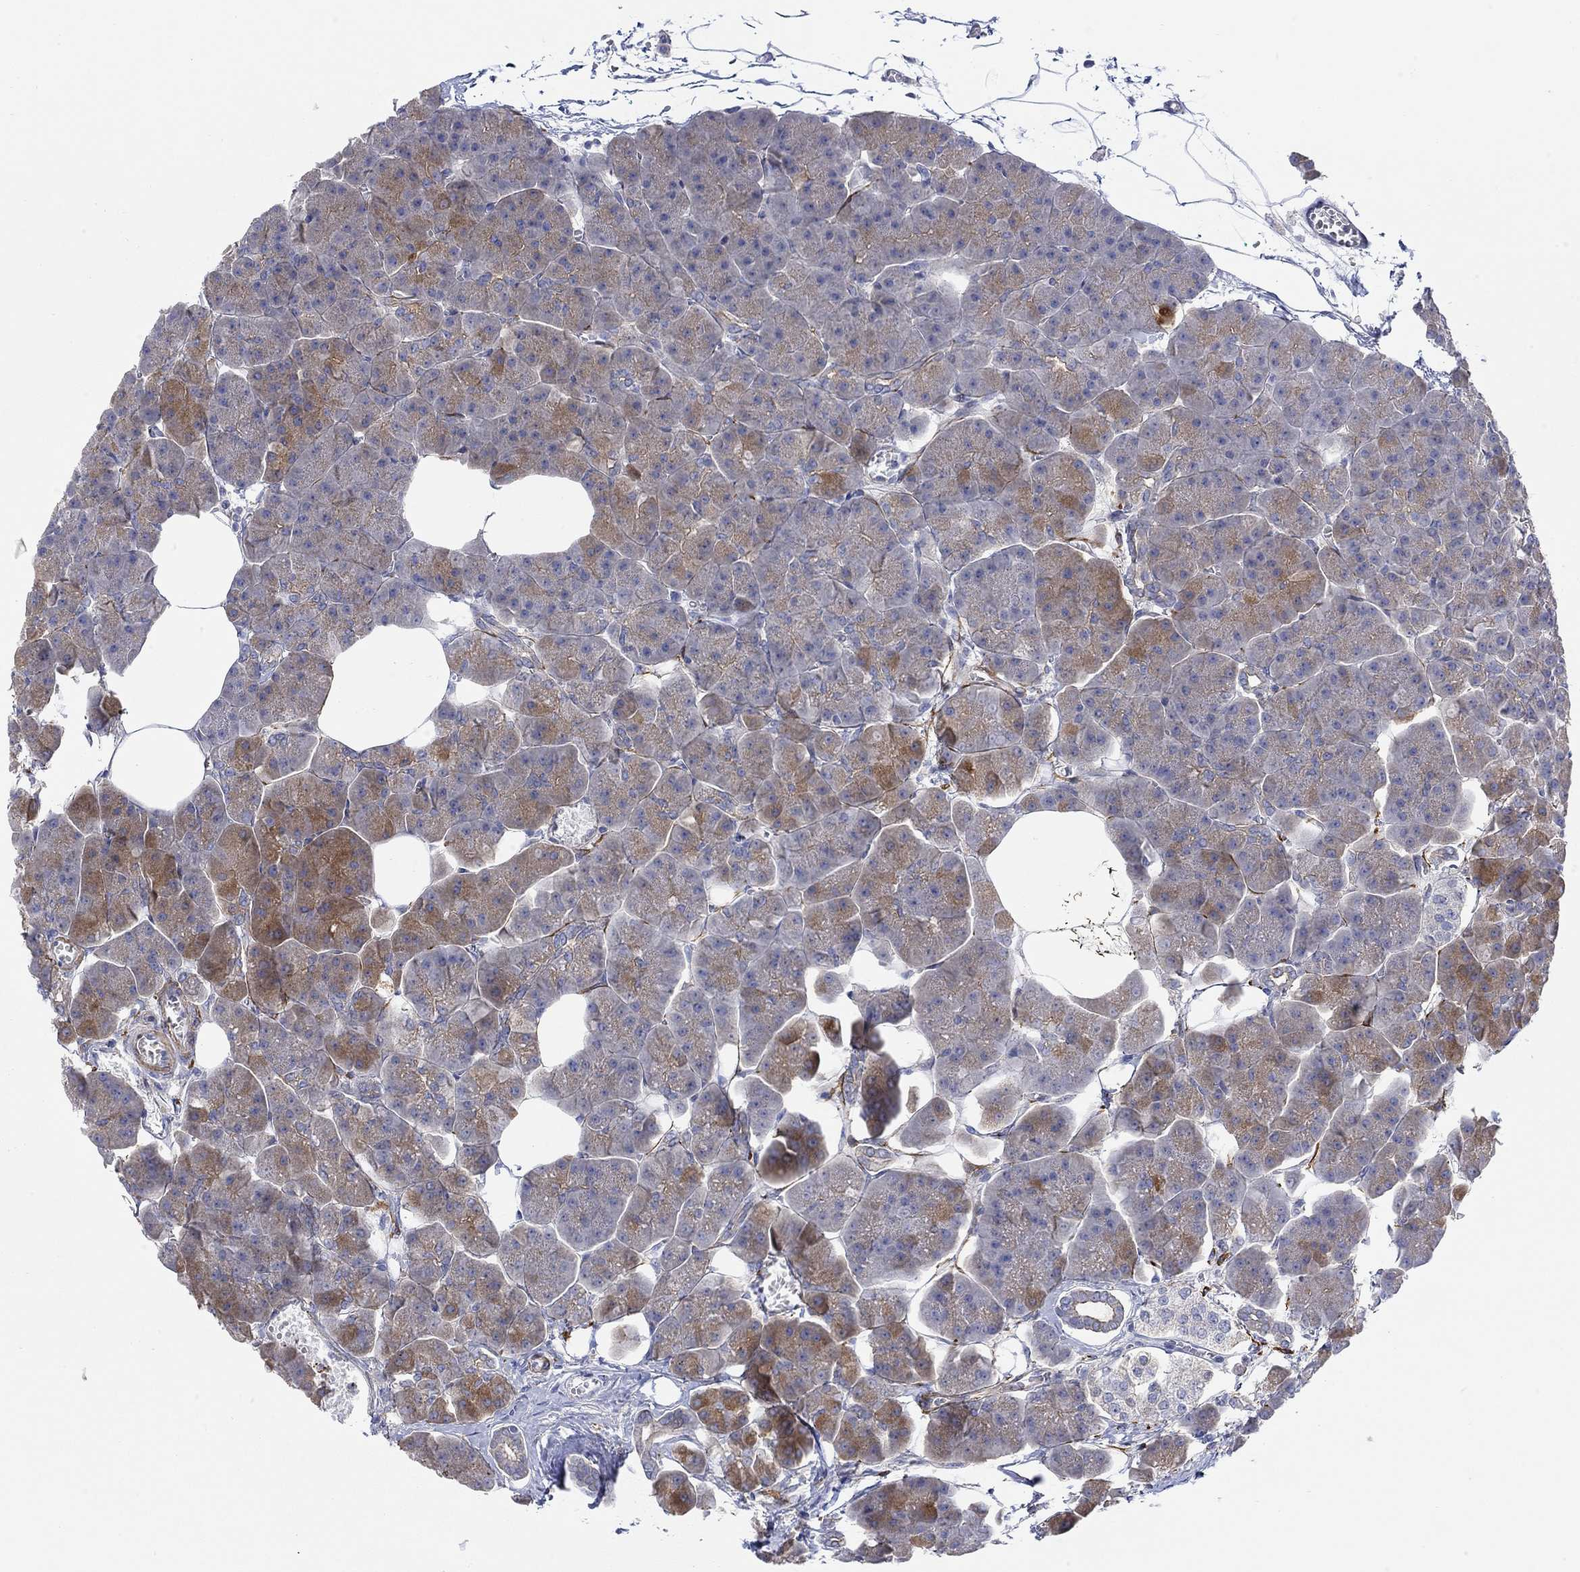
{"staining": {"intensity": "strong", "quantity": "<25%", "location": "cytoplasmic/membranous"}, "tissue": "pancreas", "cell_type": "Exocrine glandular cells", "image_type": "normal", "snomed": [{"axis": "morphology", "description": "Normal tissue, NOS"}, {"axis": "topography", "description": "Adipose tissue"}, {"axis": "topography", "description": "Pancreas"}, {"axis": "topography", "description": "Peripheral nerve tissue"}], "caption": "Protein analysis of unremarkable pancreas exhibits strong cytoplasmic/membranous staining in about <25% of exocrine glandular cells. Nuclei are stained in blue.", "gene": "SCN7A", "patient": {"sex": "female", "age": 58}}